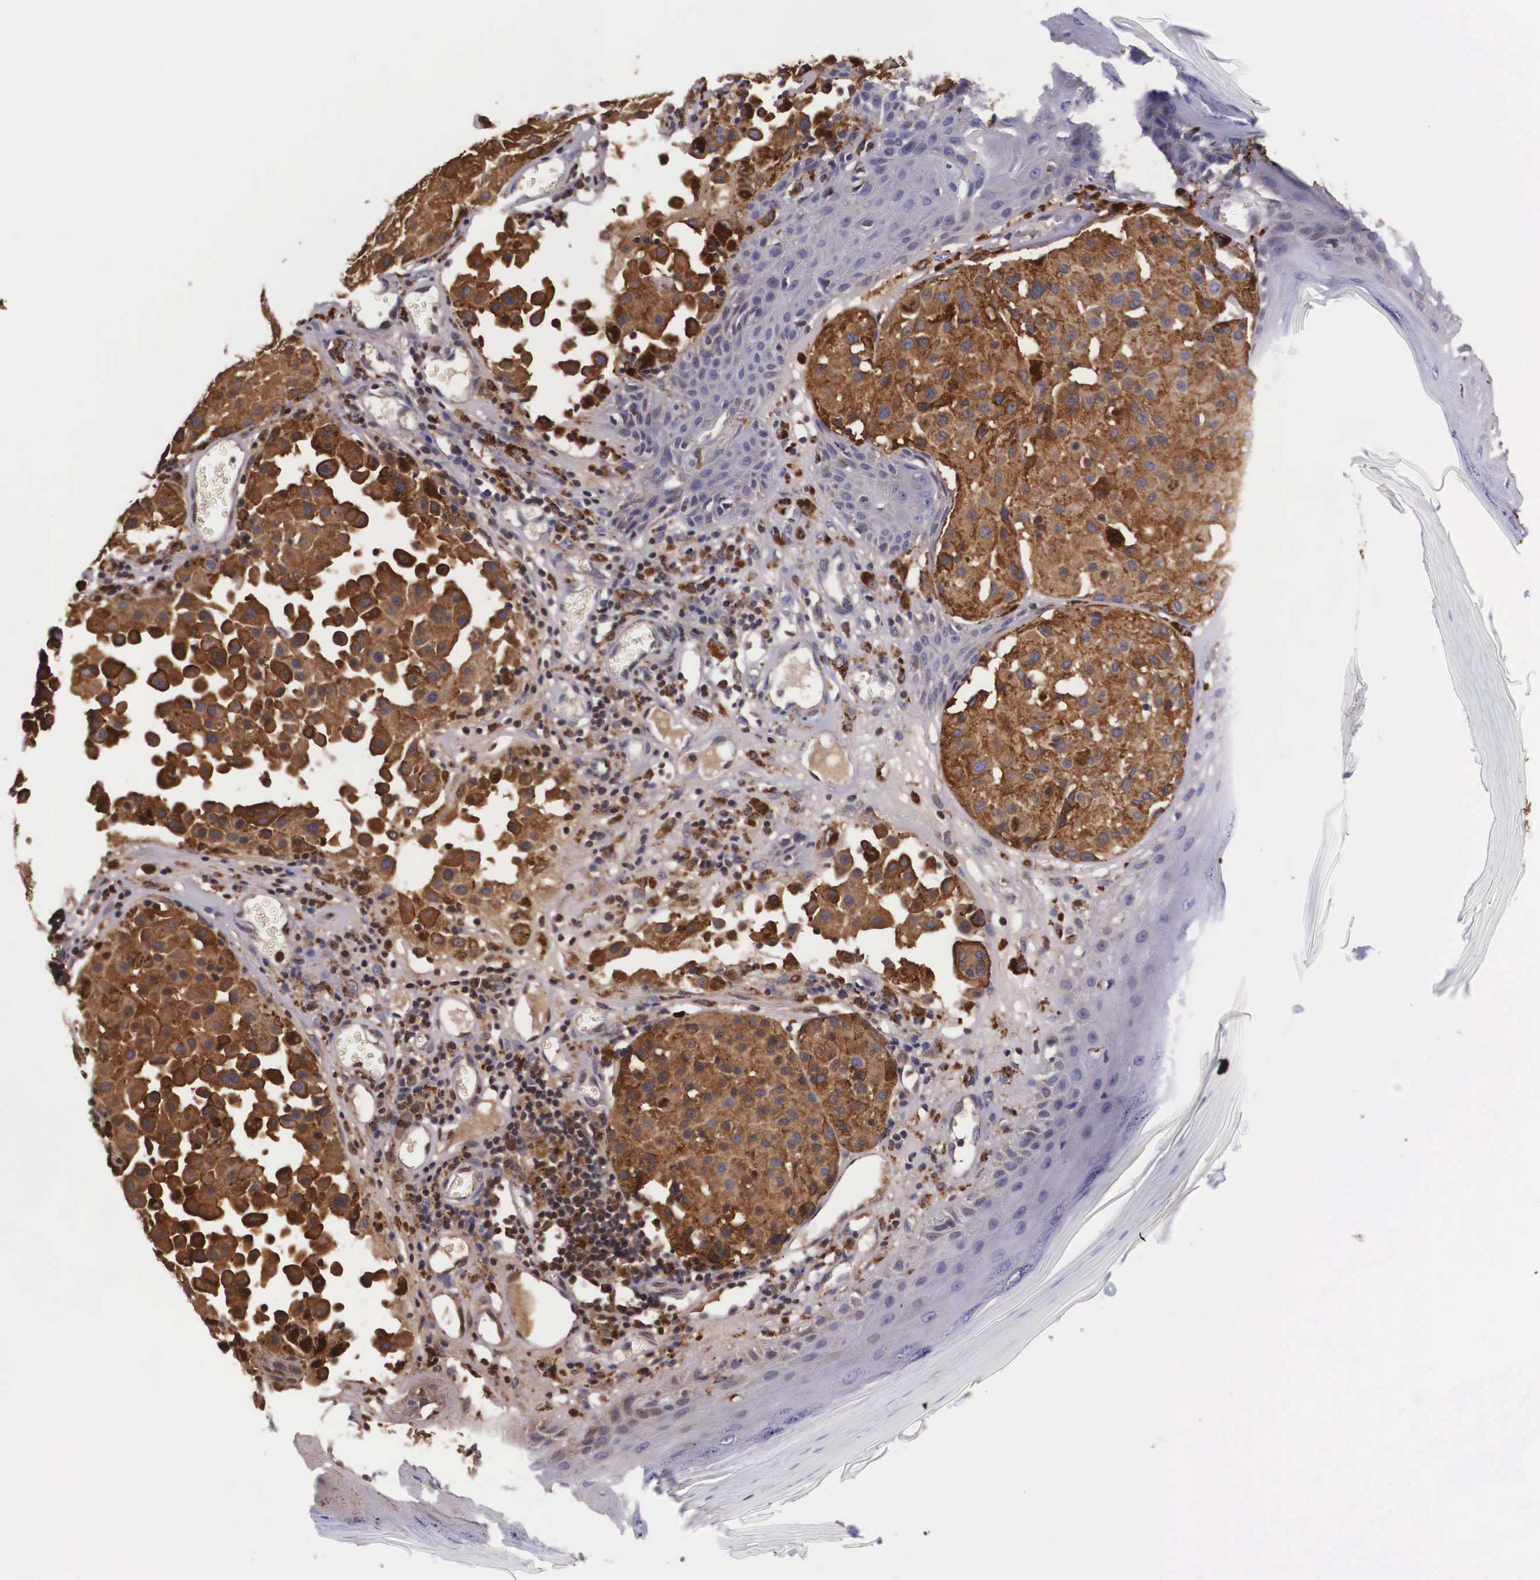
{"staining": {"intensity": "strong", "quantity": ">75%", "location": "cytoplasmic/membranous"}, "tissue": "melanoma", "cell_type": "Tumor cells", "image_type": "cancer", "snomed": [{"axis": "morphology", "description": "Malignant melanoma, NOS"}, {"axis": "topography", "description": "Skin"}], "caption": "This is a photomicrograph of IHC staining of malignant melanoma, which shows strong expression in the cytoplasmic/membranous of tumor cells.", "gene": "NAGA", "patient": {"sex": "male", "age": 36}}